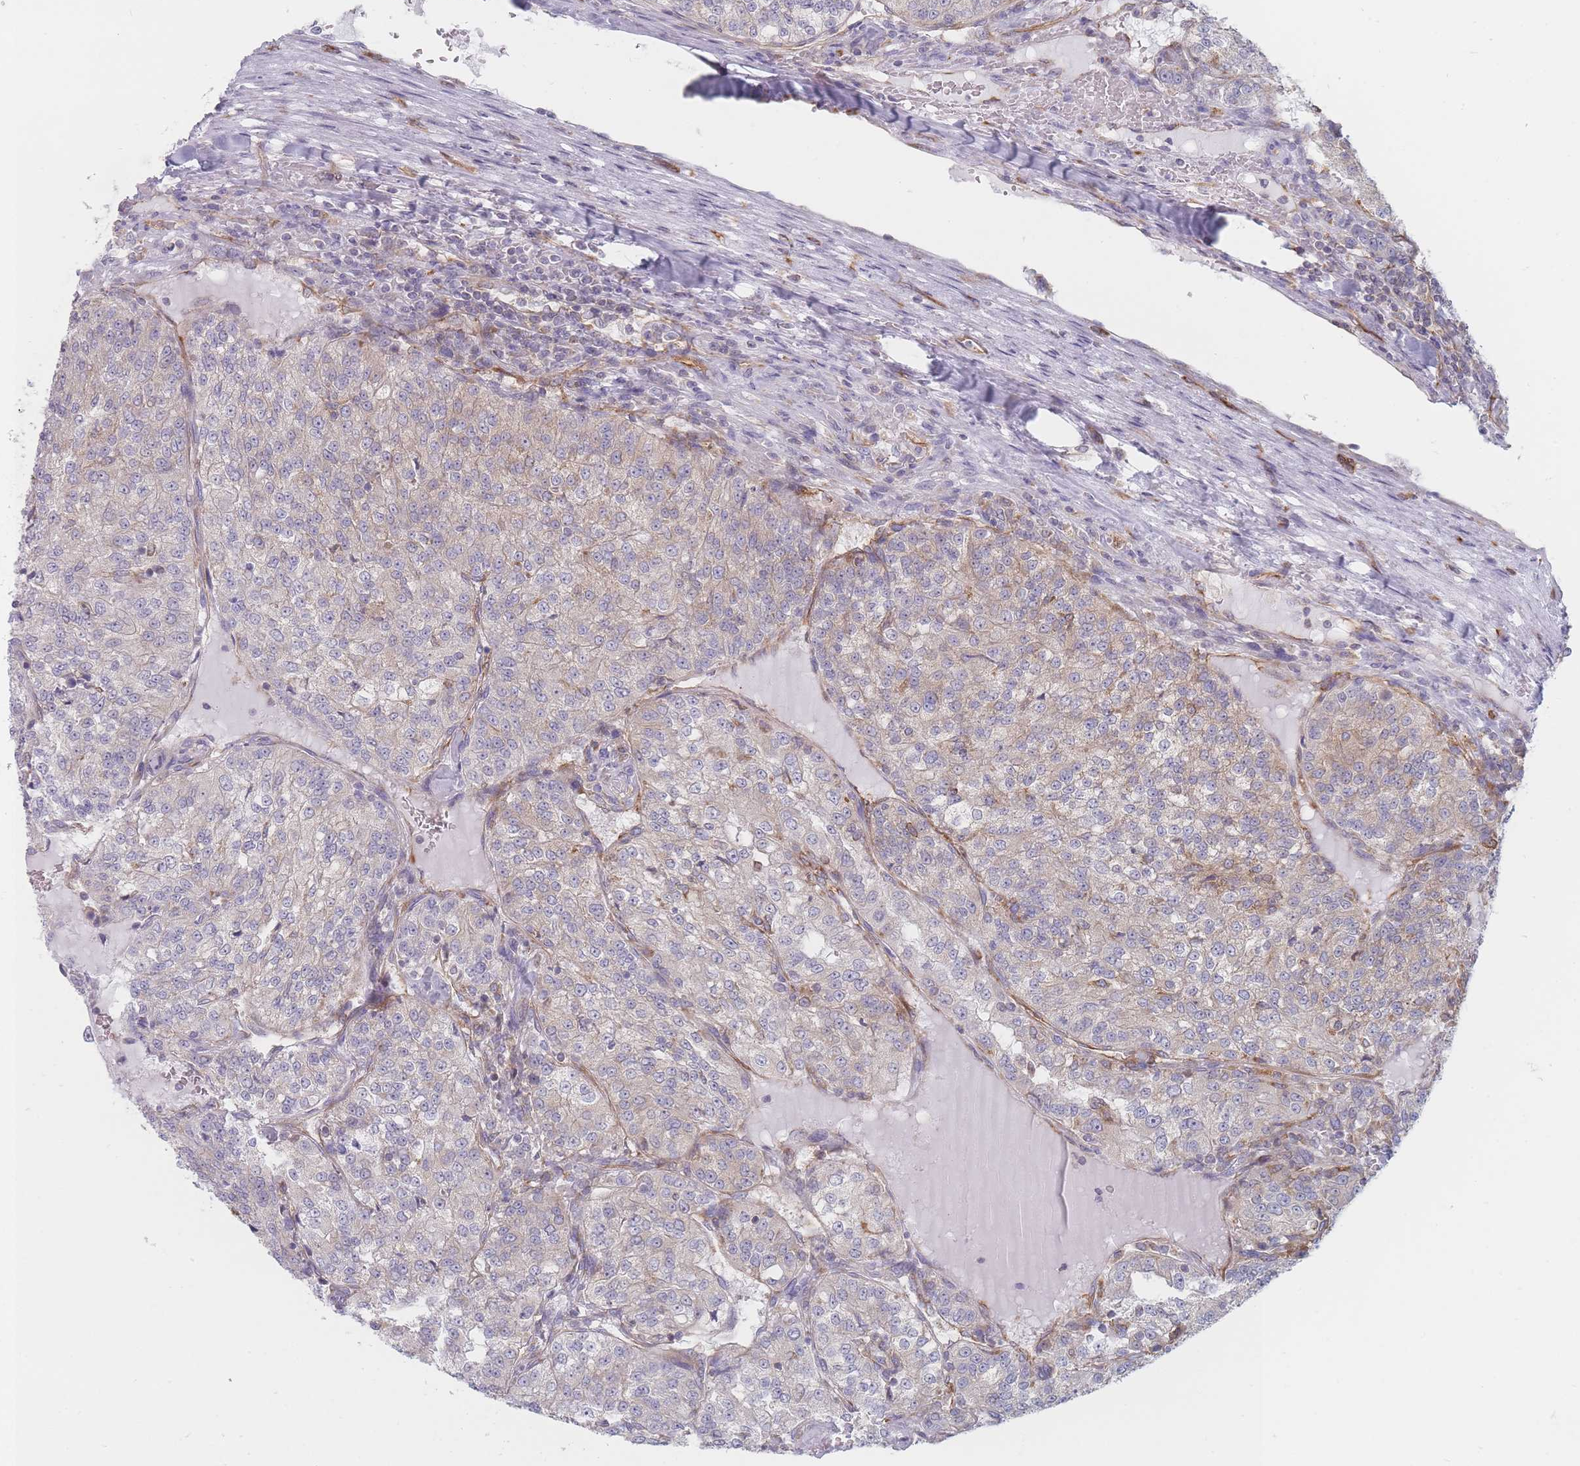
{"staining": {"intensity": "weak", "quantity": "<25%", "location": "cytoplasmic/membranous"}, "tissue": "renal cancer", "cell_type": "Tumor cells", "image_type": "cancer", "snomed": [{"axis": "morphology", "description": "Adenocarcinoma, NOS"}, {"axis": "topography", "description": "Kidney"}], "caption": "Immunohistochemical staining of human adenocarcinoma (renal) demonstrates no significant staining in tumor cells.", "gene": "MAP1S", "patient": {"sex": "female", "age": 63}}